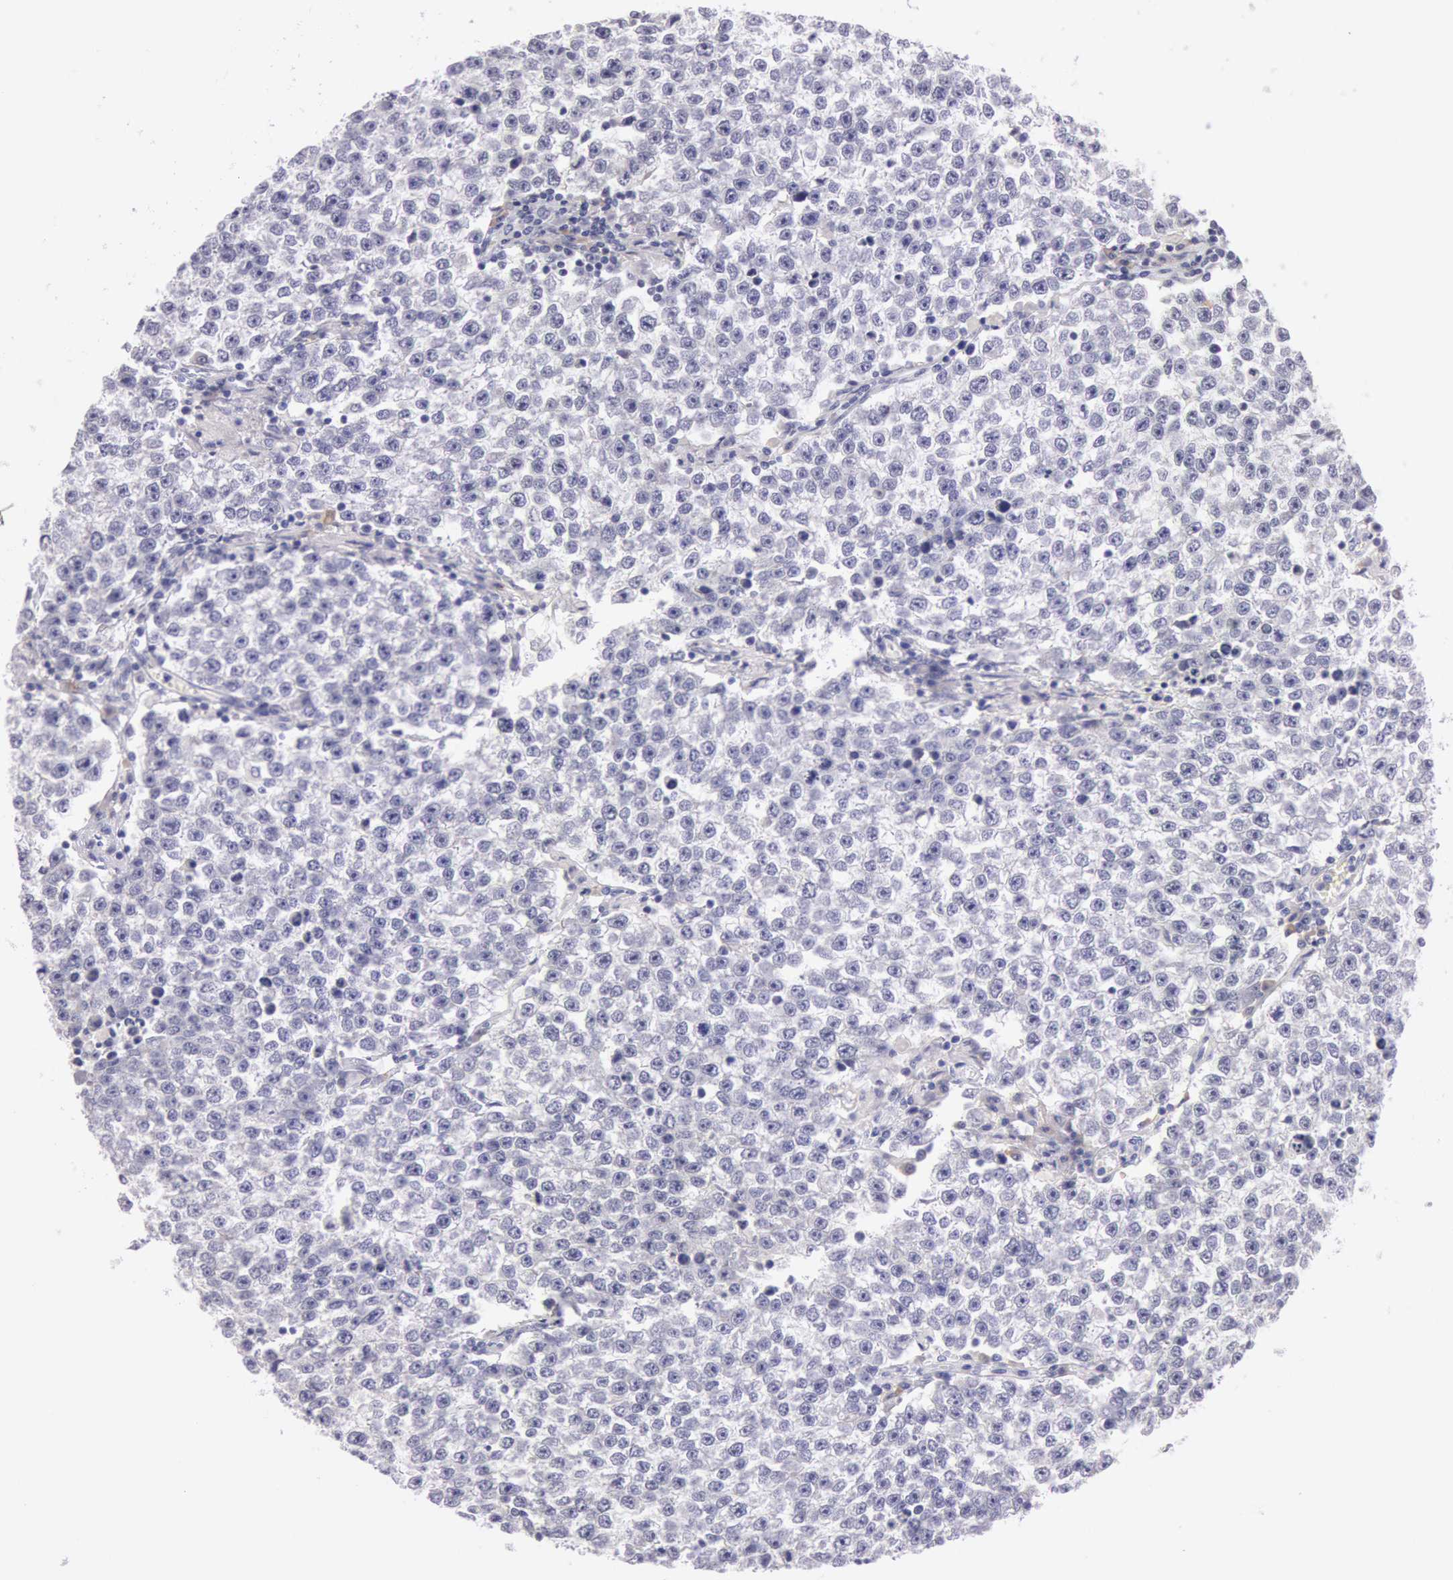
{"staining": {"intensity": "negative", "quantity": "none", "location": "none"}, "tissue": "testis cancer", "cell_type": "Tumor cells", "image_type": "cancer", "snomed": [{"axis": "morphology", "description": "Seminoma, NOS"}, {"axis": "topography", "description": "Testis"}], "caption": "Tumor cells are negative for protein expression in human testis cancer (seminoma).", "gene": "EGFR", "patient": {"sex": "male", "age": 36}}